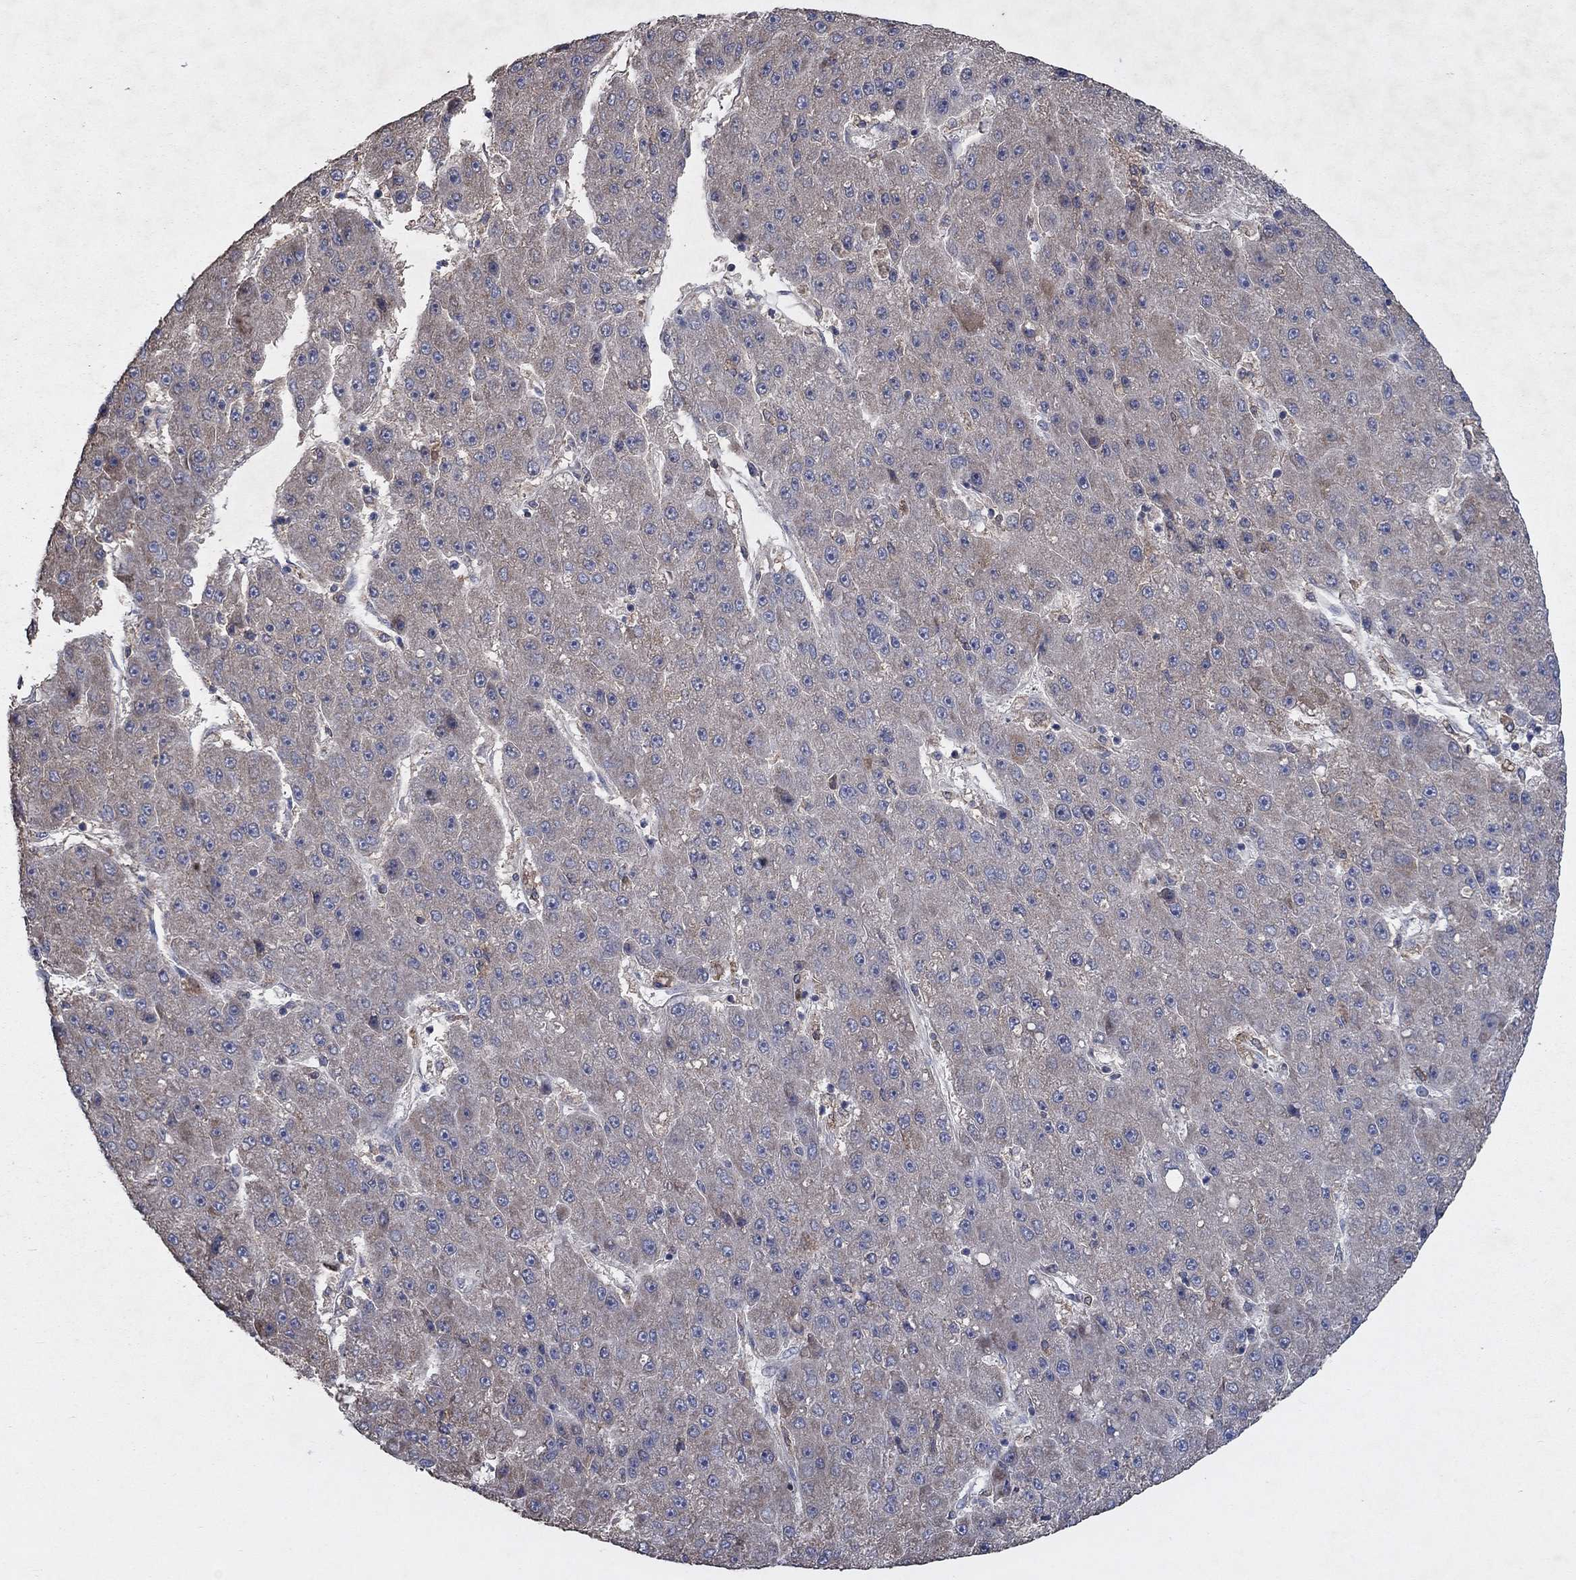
{"staining": {"intensity": "weak", "quantity": ">75%", "location": "cytoplasmic/membranous"}, "tissue": "liver cancer", "cell_type": "Tumor cells", "image_type": "cancer", "snomed": [{"axis": "morphology", "description": "Carcinoma, Hepatocellular, NOS"}, {"axis": "topography", "description": "Liver"}], "caption": "High-power microscopy captured an IHC histopathology image of liver cancer, revealing weak cytoplasmic/membranous positivity in about >75% of tumor cells. The staining was performed using DAB, with brown indicating positive protein expression. Nuclei are stained blue with hematoxylin.", "gene": "NCEH1", "patient": {"sex": "male", "age": 67}}